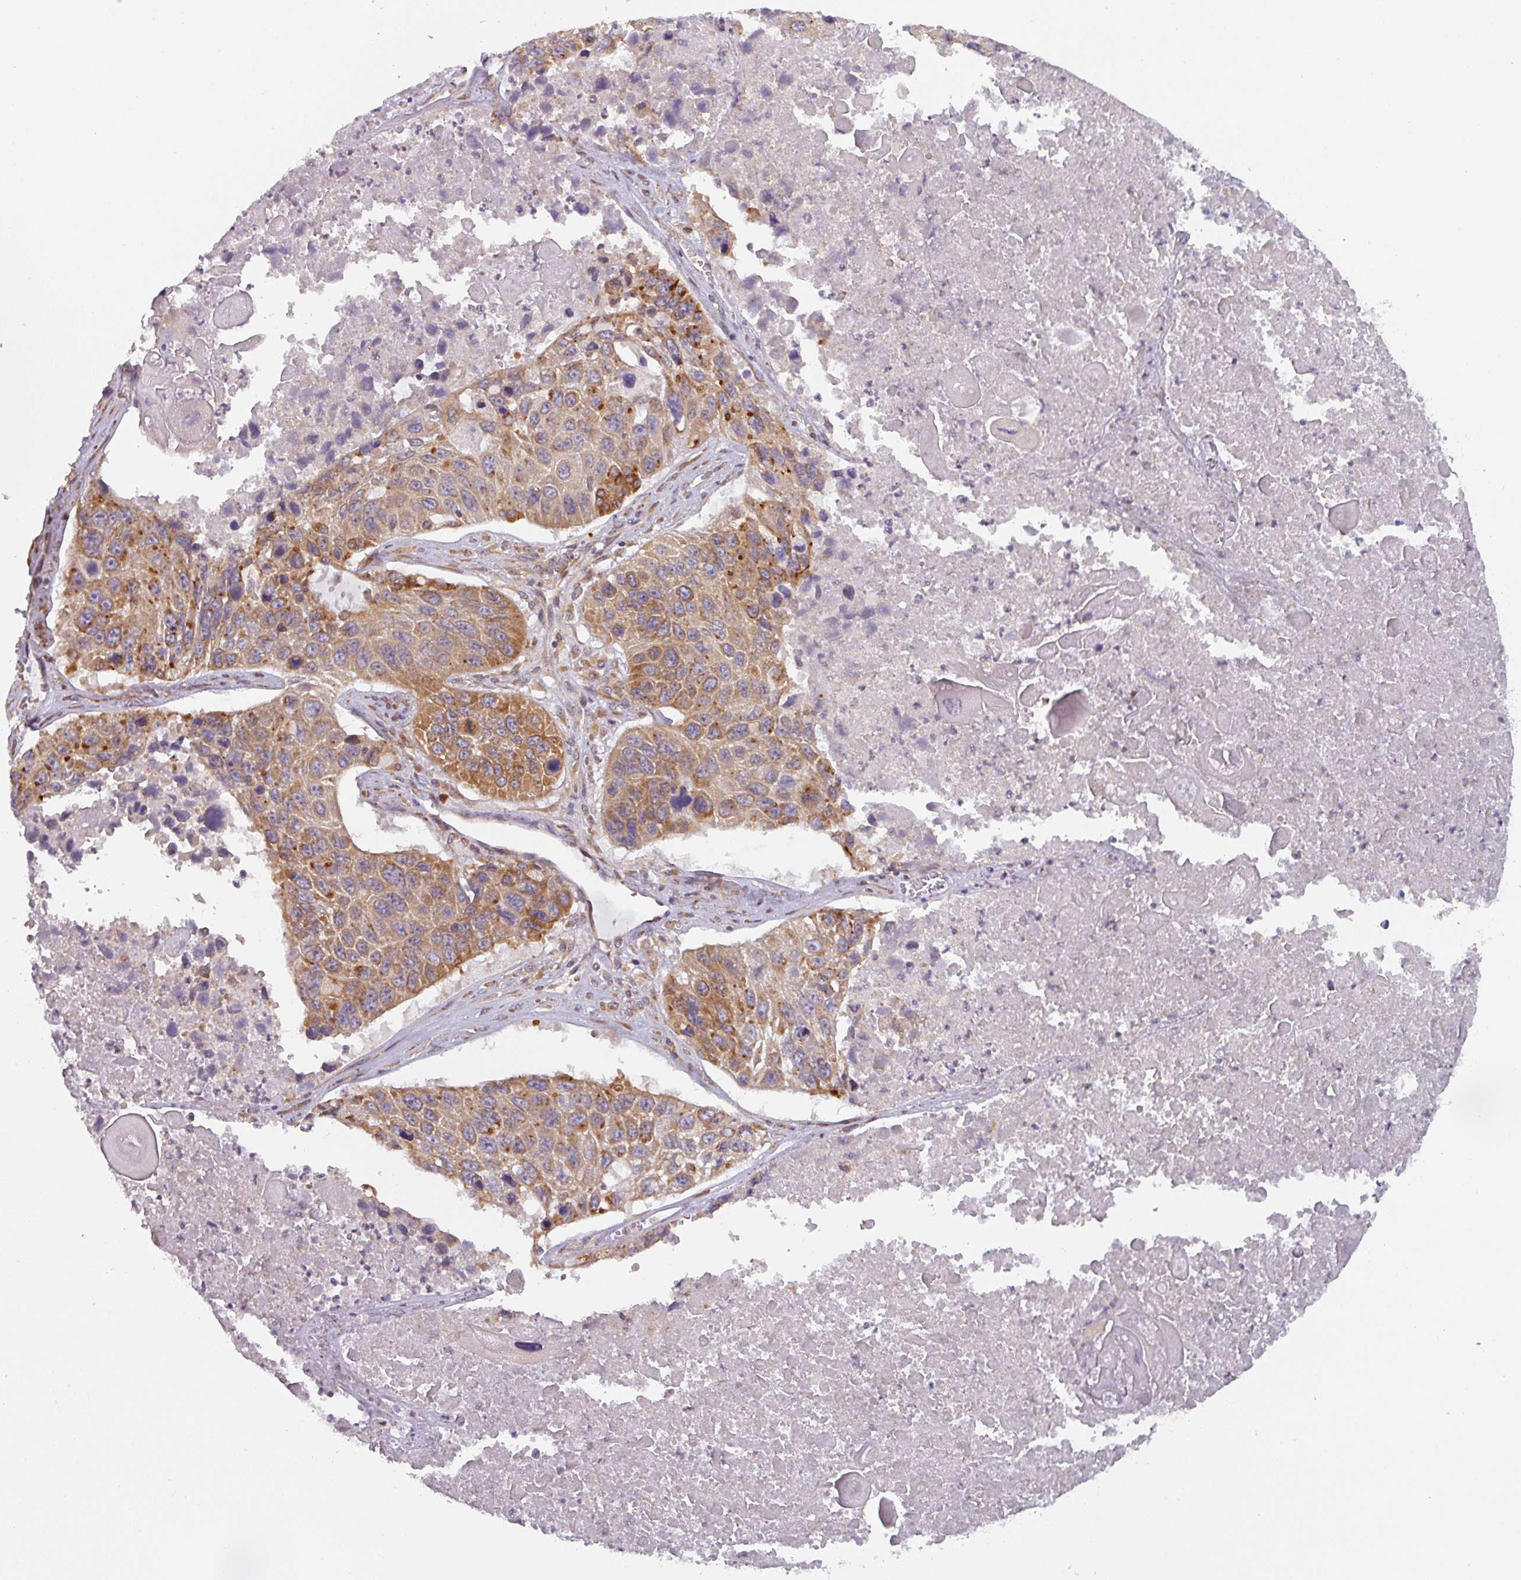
{"staining": {"intensity": "moderate", "quantity": ">75%", "location": "cytoplasmic/membranous"}, "tissue": "lung cancer", "cell_type": "Tumor cells", "image_type": "cancer", "snomed": [{"axis": "morphology", "description": "Squamous cell carcinoma, NOS"}, {"axis": "topography", "description": "Lung"}], "caption": "This photomicrograph reveals immunohistochemistry staining of human squamous cell carcinoma (lung), with medium moderate cytoplasmic/membranous expression in about >75% of tumor cells.", "gene": "TAPT1", "patient": {"sex": "male", "age": 61}}